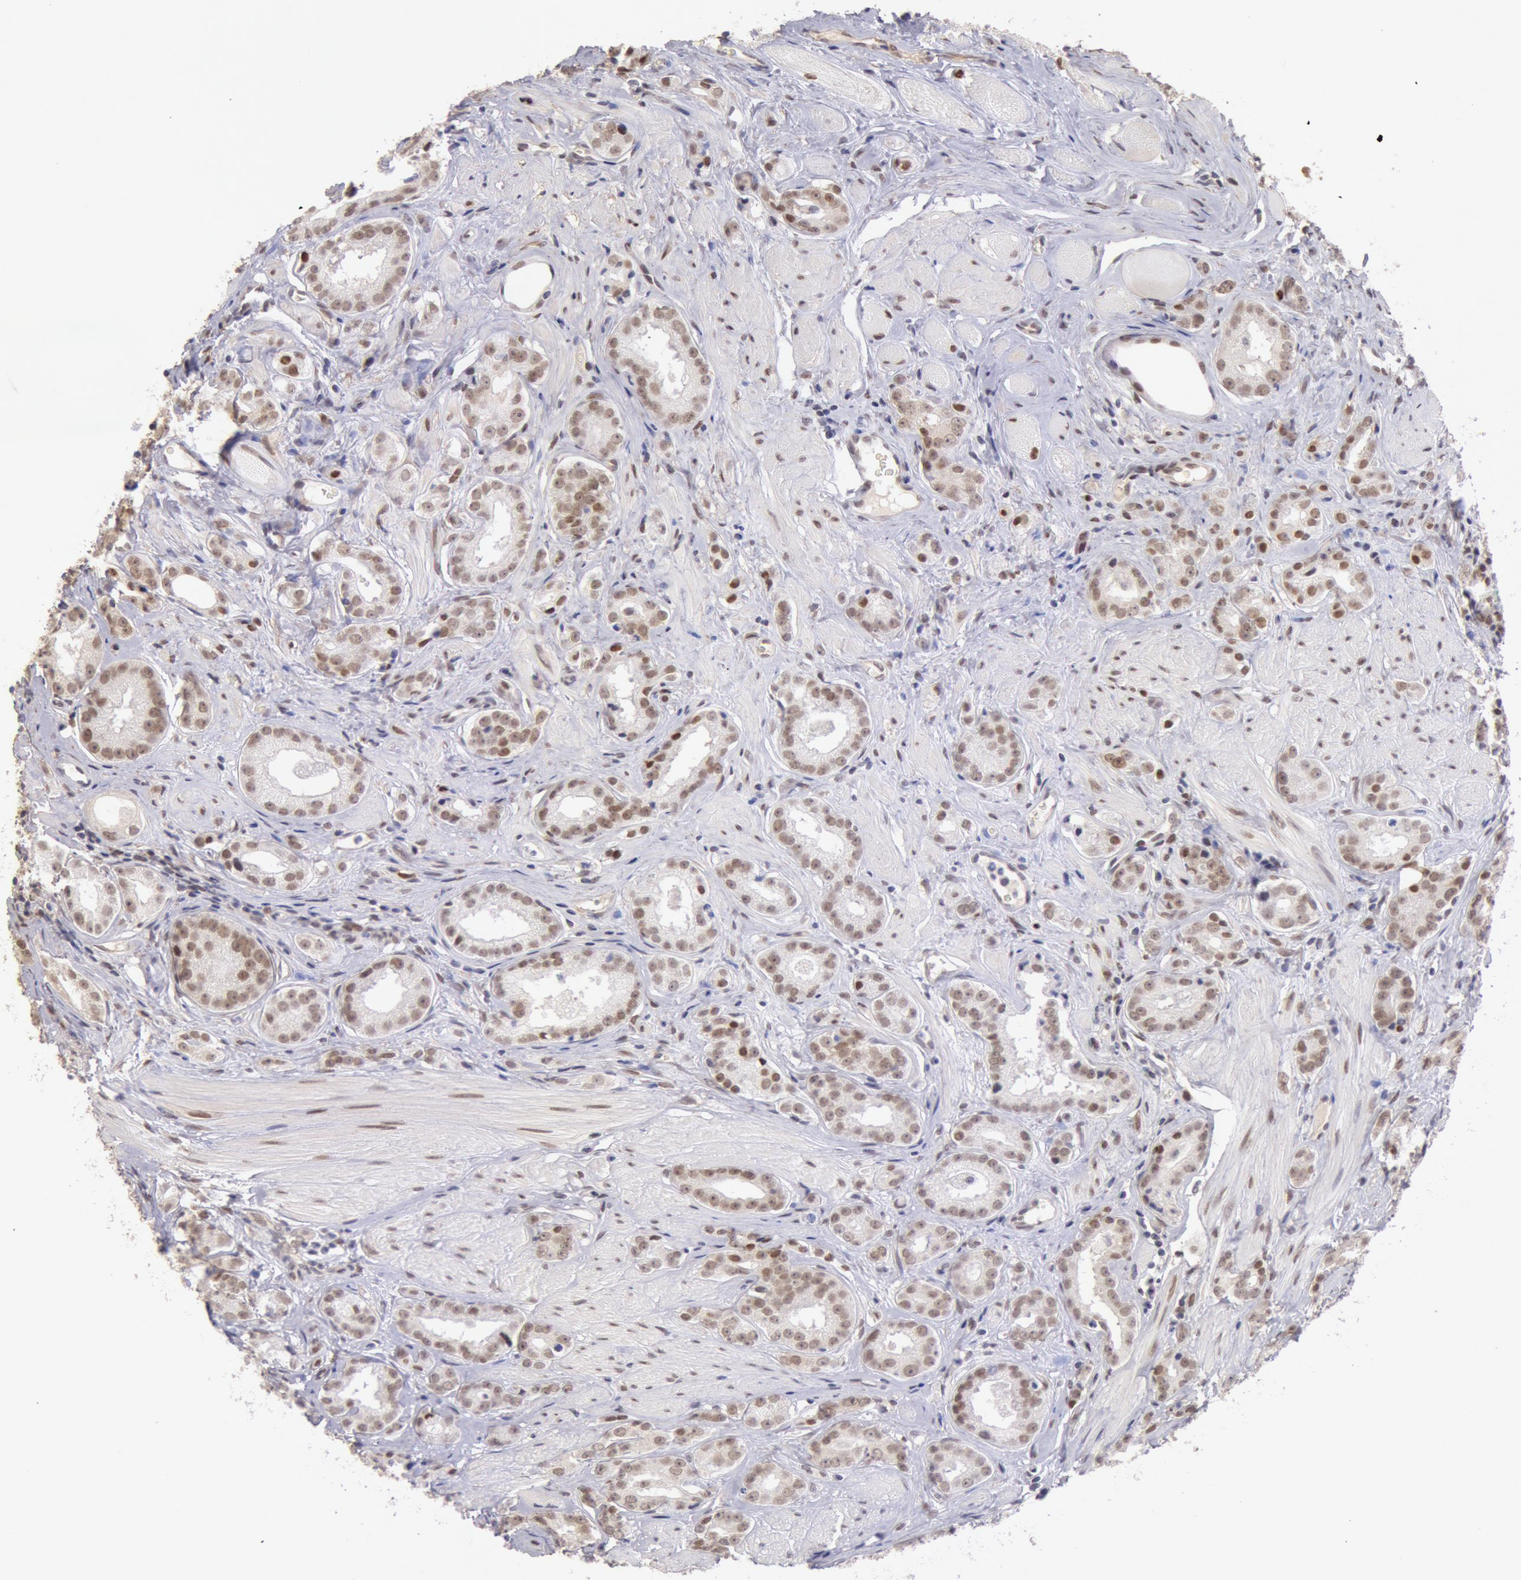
{"staining": {"intensity": "moderate", "quantity": ">75%", "location": "nuclear"}, "tissue": "prostate cancer", "cell_type": "Tumor cells", "image_type": "cancer", "snomed": [{"axis": "morphology", "description": "Adenocarcinoma, Medium grade"}, {"axis": "topography", "description": "Prostate"}], "caption": "The image reveals a brown stain indicating the presence of a protein in the nuclear of tumor cells in prostate adenocarcinoma (medium-grade).", "gene": "CDKN2B", "patient": {"sex": "male", "age": 53}}